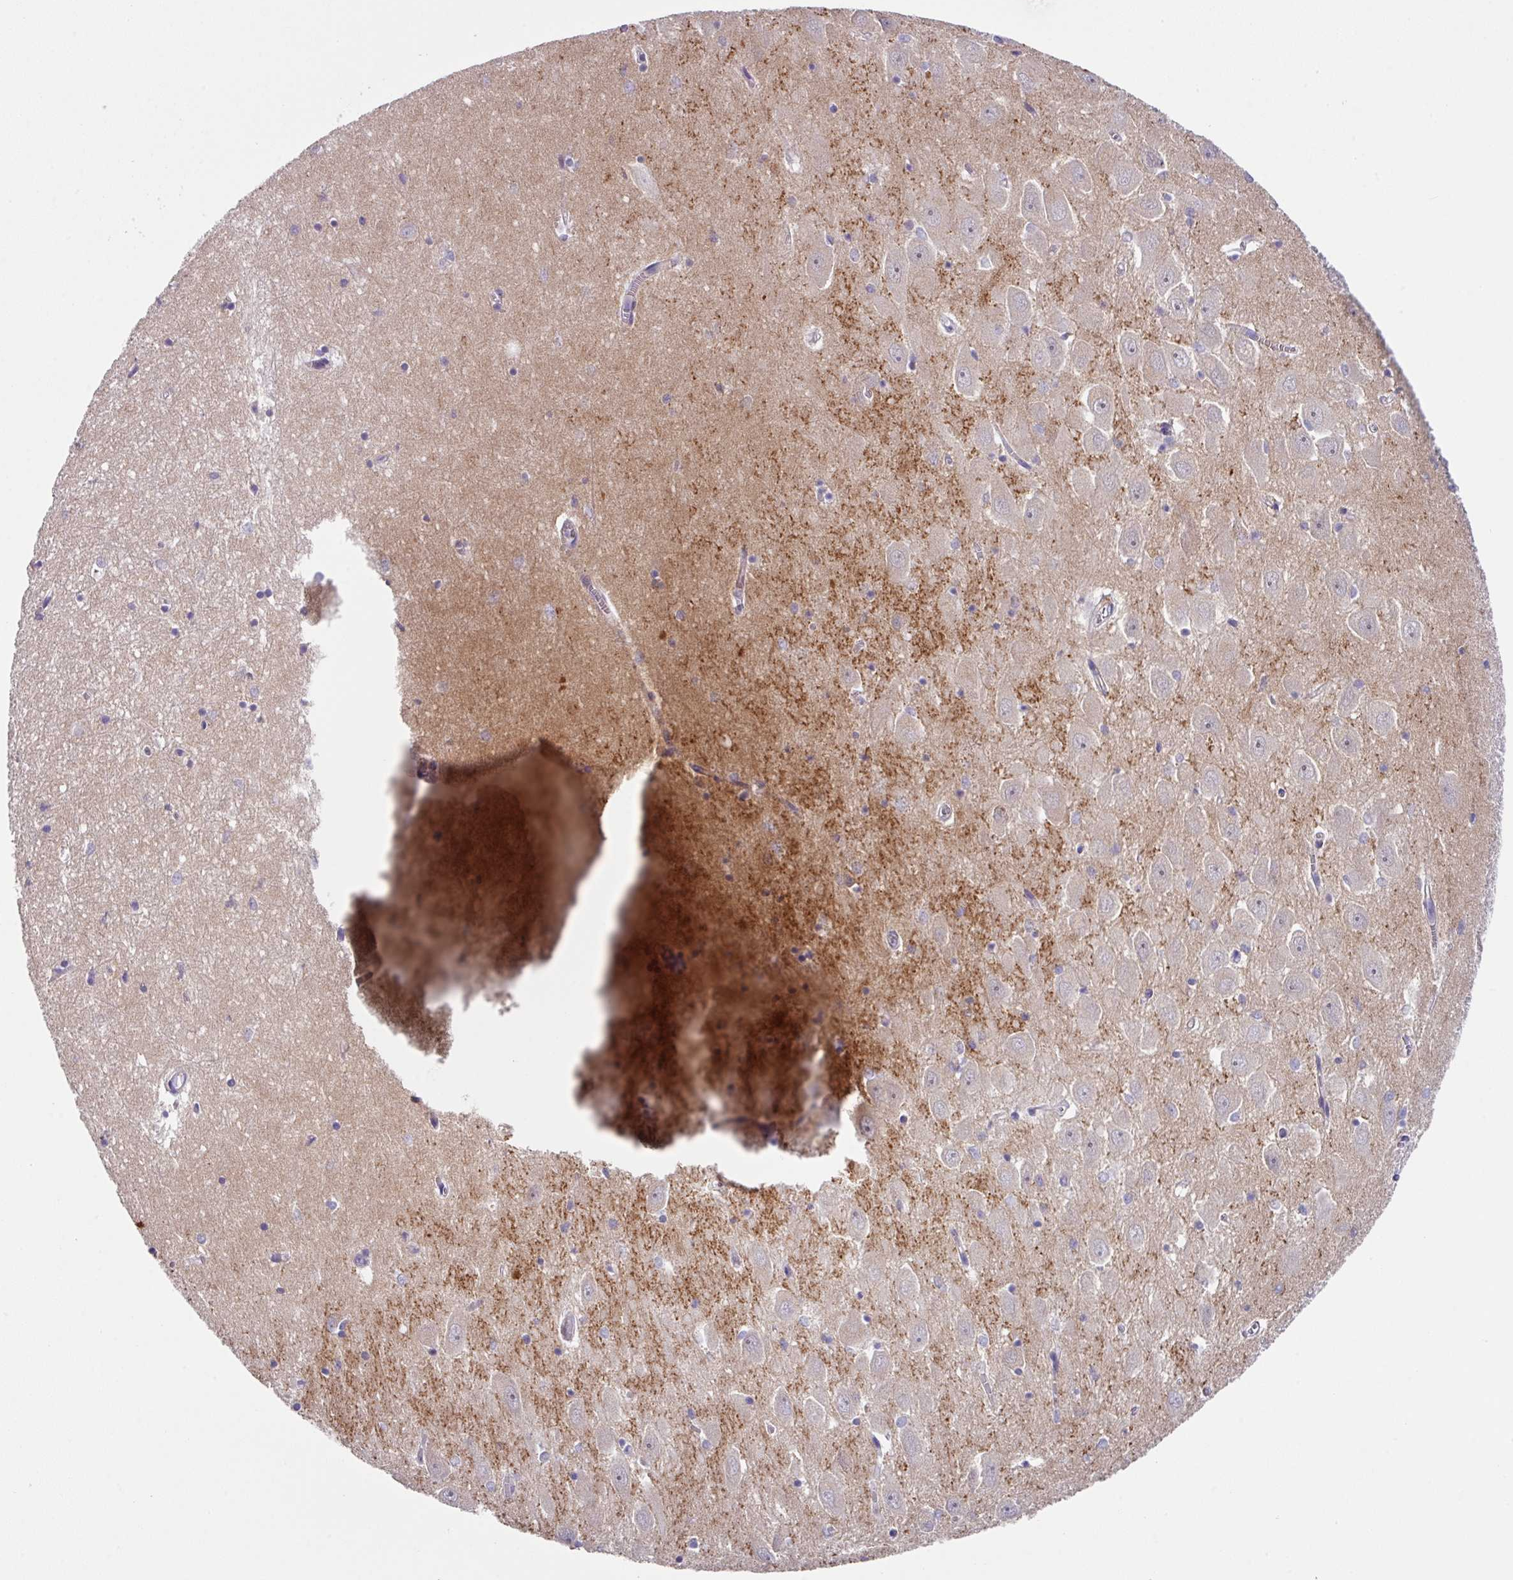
{"staining": {"intensity": "negative", "quantity": "none", "location": "none"}, "tissue": "hippocampus", "cell_type": "Glial cells", "image_type": "normal", "snomed": [{"axis": "morphology", "description": "Normal tissue, NOS"}, {"axis": "topography", "description": "Hippocampus"}], "caption": "High power microscopy micrograph of an IHC image of benign hippocampus, revealing no significant positivity in glial cells.", "gene": "EIF4B", "patient": {"sex": "female", "age": 64}}